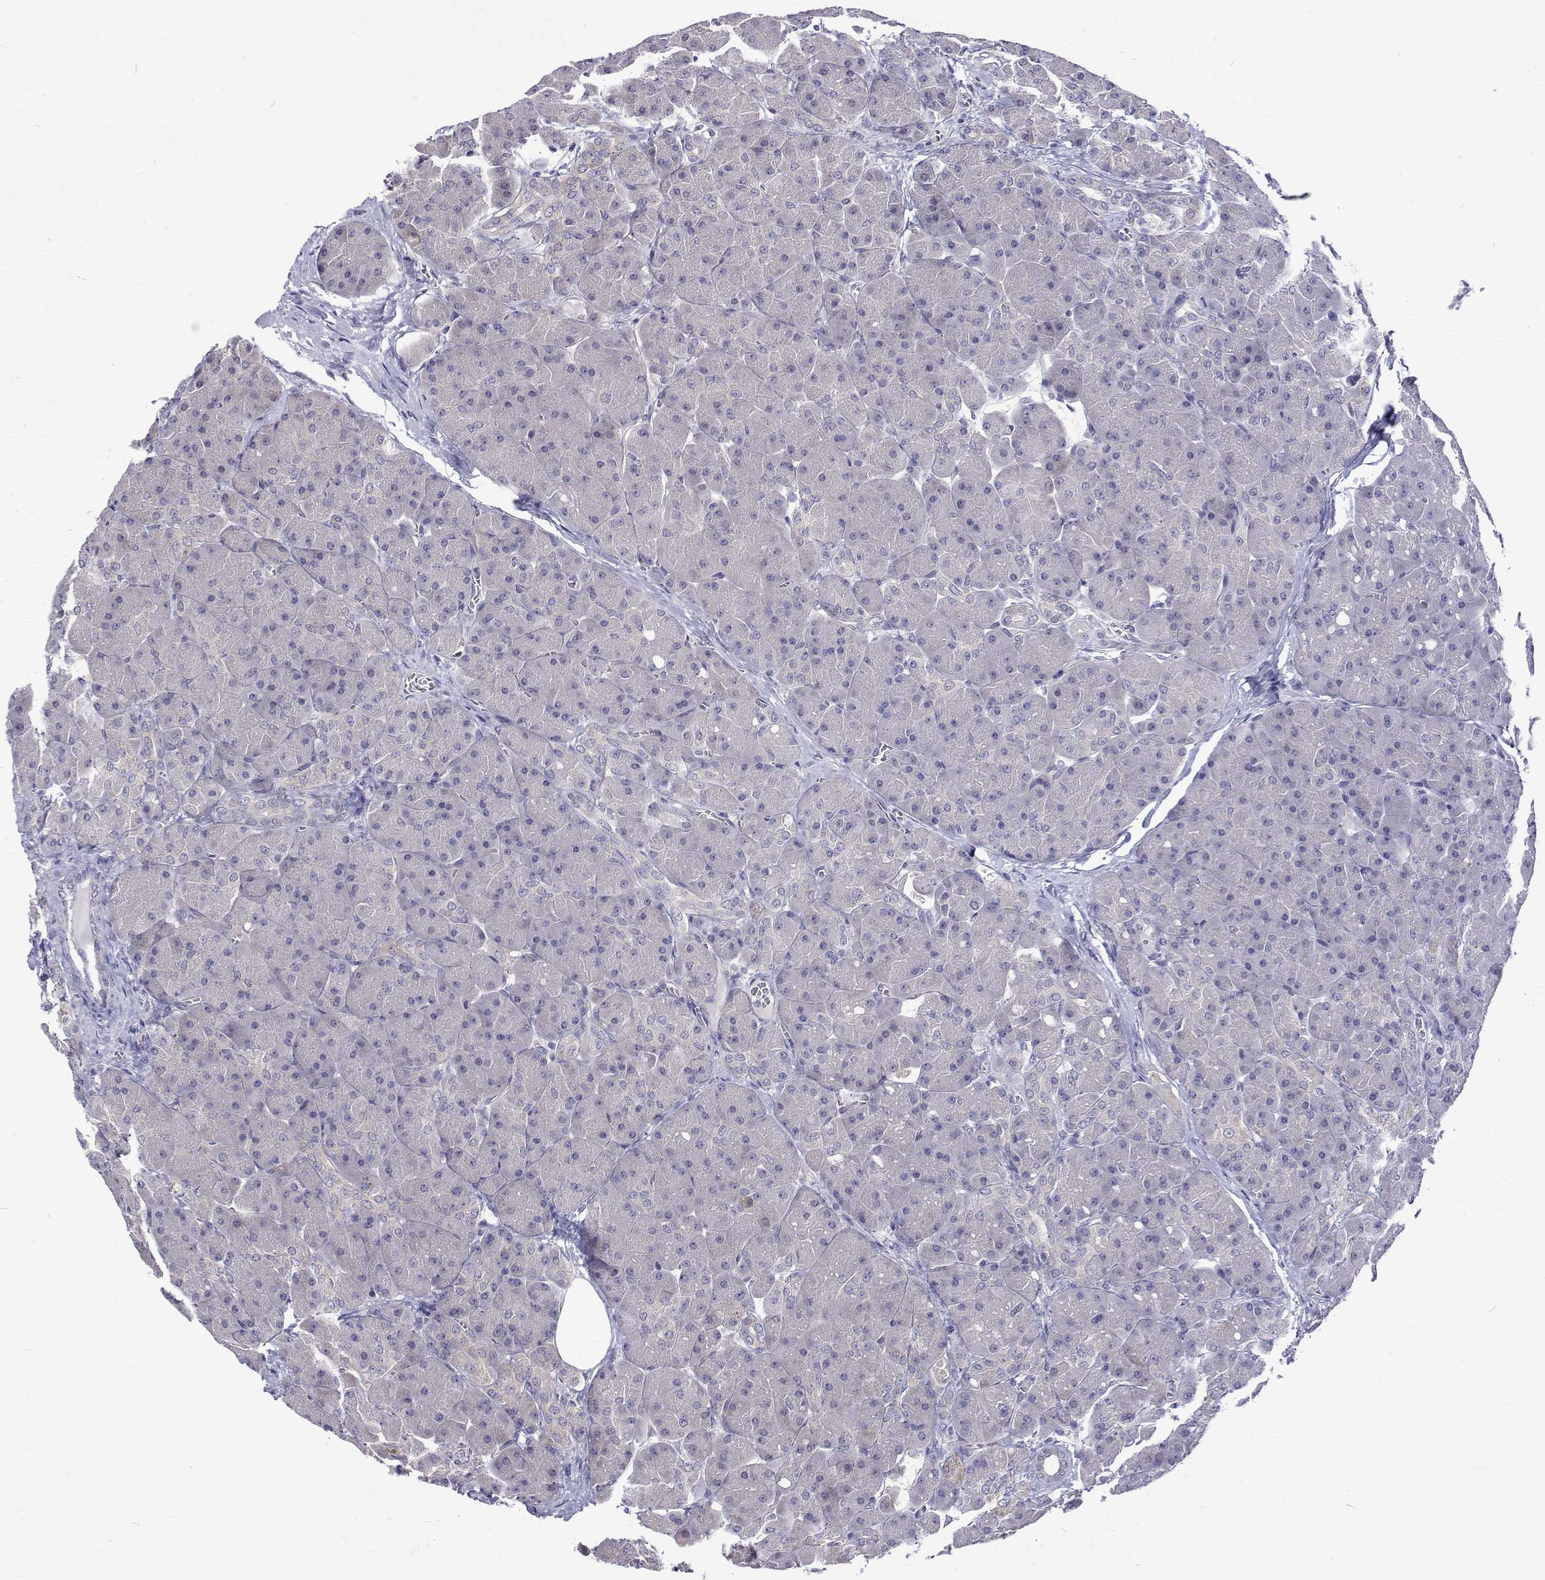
{"staining": {"intensity": "negative", "quantity": "none", "location": "none"}, "tissue": "pancreas", "cell_type": "Exocrine glandular cells", "image_type": "normal", "snomed": [{"axis": "morphology", "description": "Normal tissue, NOS"}, {"axis": "topography", "description": "Pancreas"}], "caption": "Immunohistochemistry of normal pancreas reveals no positivity in exocrine glandular cells.", "gene": "PADI1", "patient": {"sex": "male", "age": 55}}